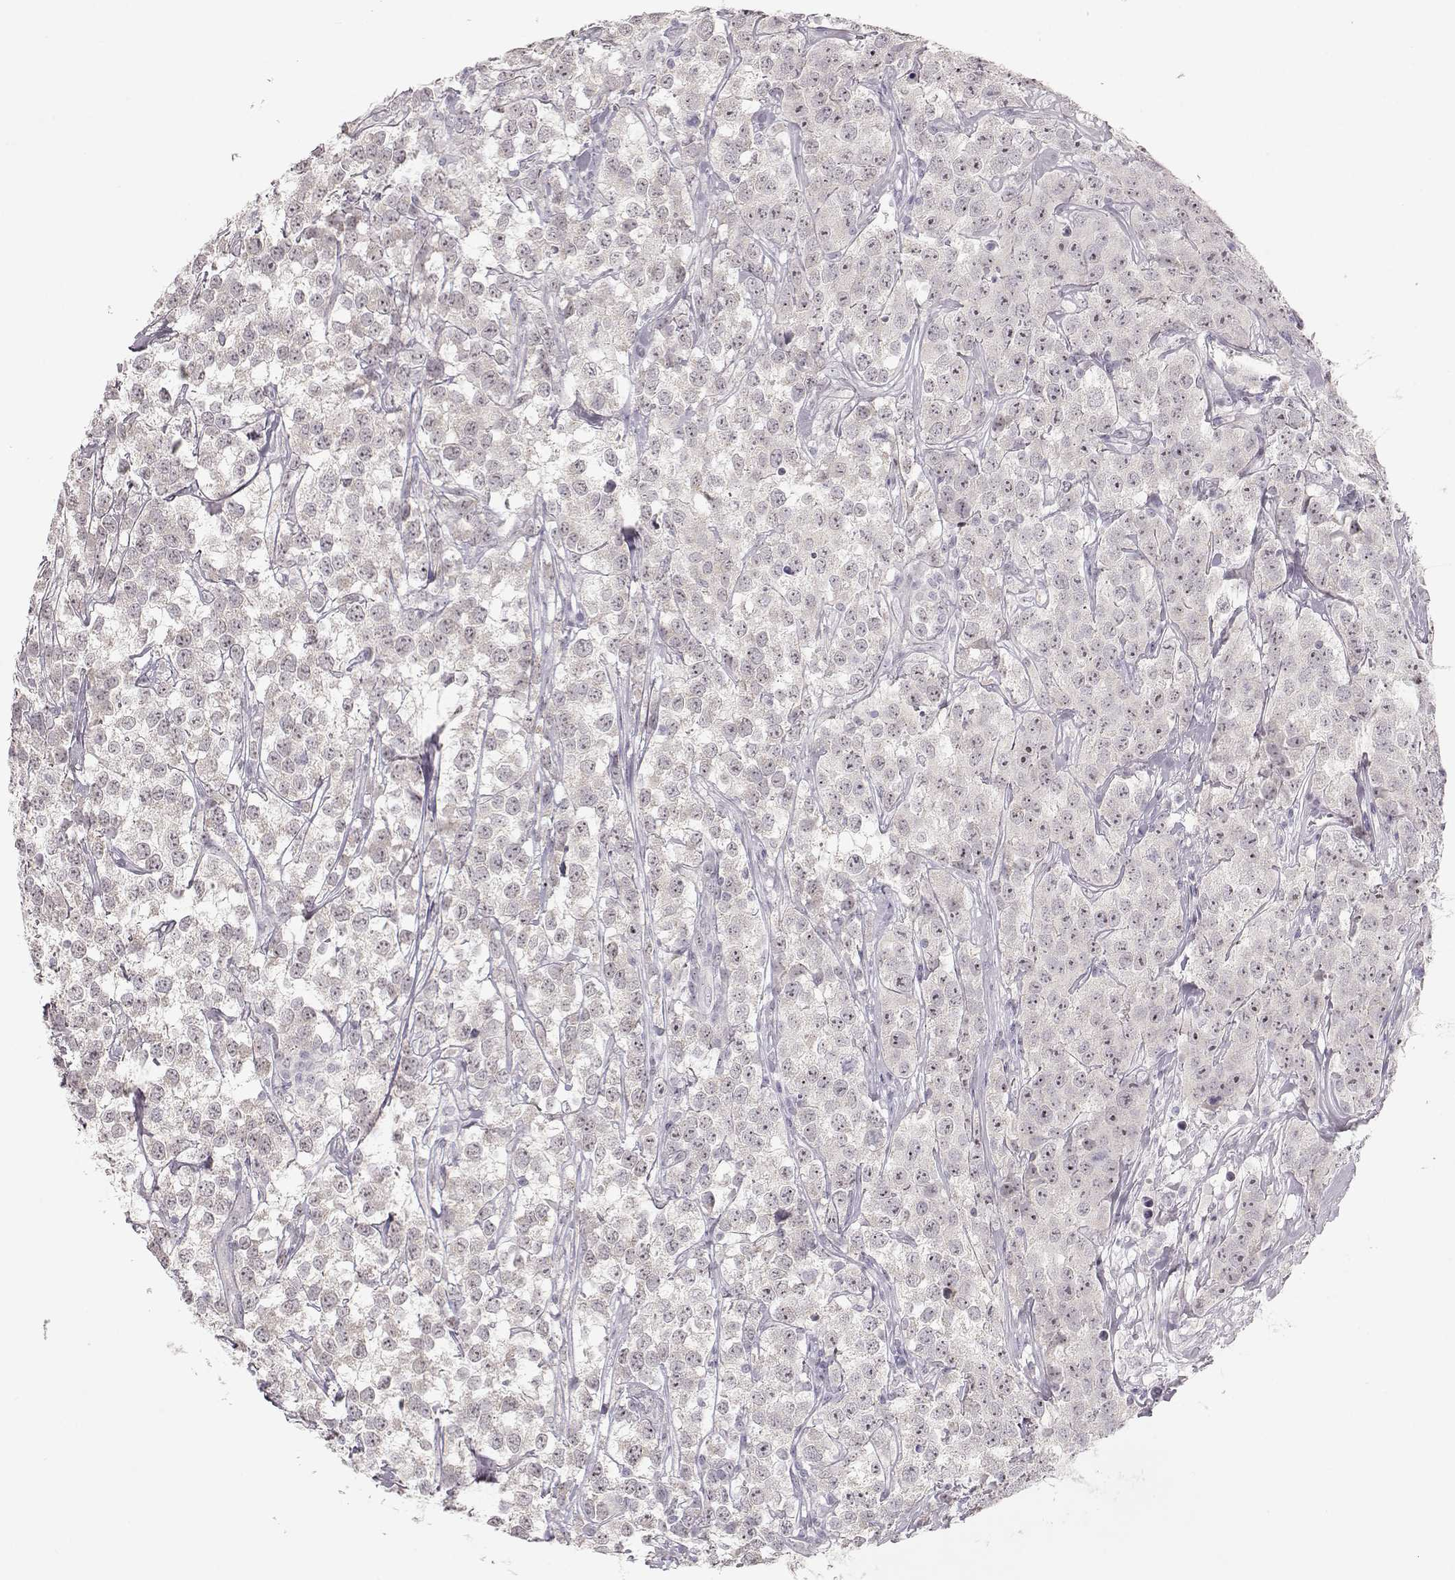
{"staining": {"intensity": "negative", "quantity": "none", "location": "none"}, "tissue": "testis cancer", "cell_type": "Tumor cells", "image_type": "cancer", "snomed": [{"axis": "morphology", "description": "Seminoma, NOS"}, {"axis": "topography", "description": "Testis"}], "caption": "This is an IHC image of human testis seminoma. There is no staining in tumor cells.", "gene": "FAM205A", "patient": {"sex": "male", "age": 59}}